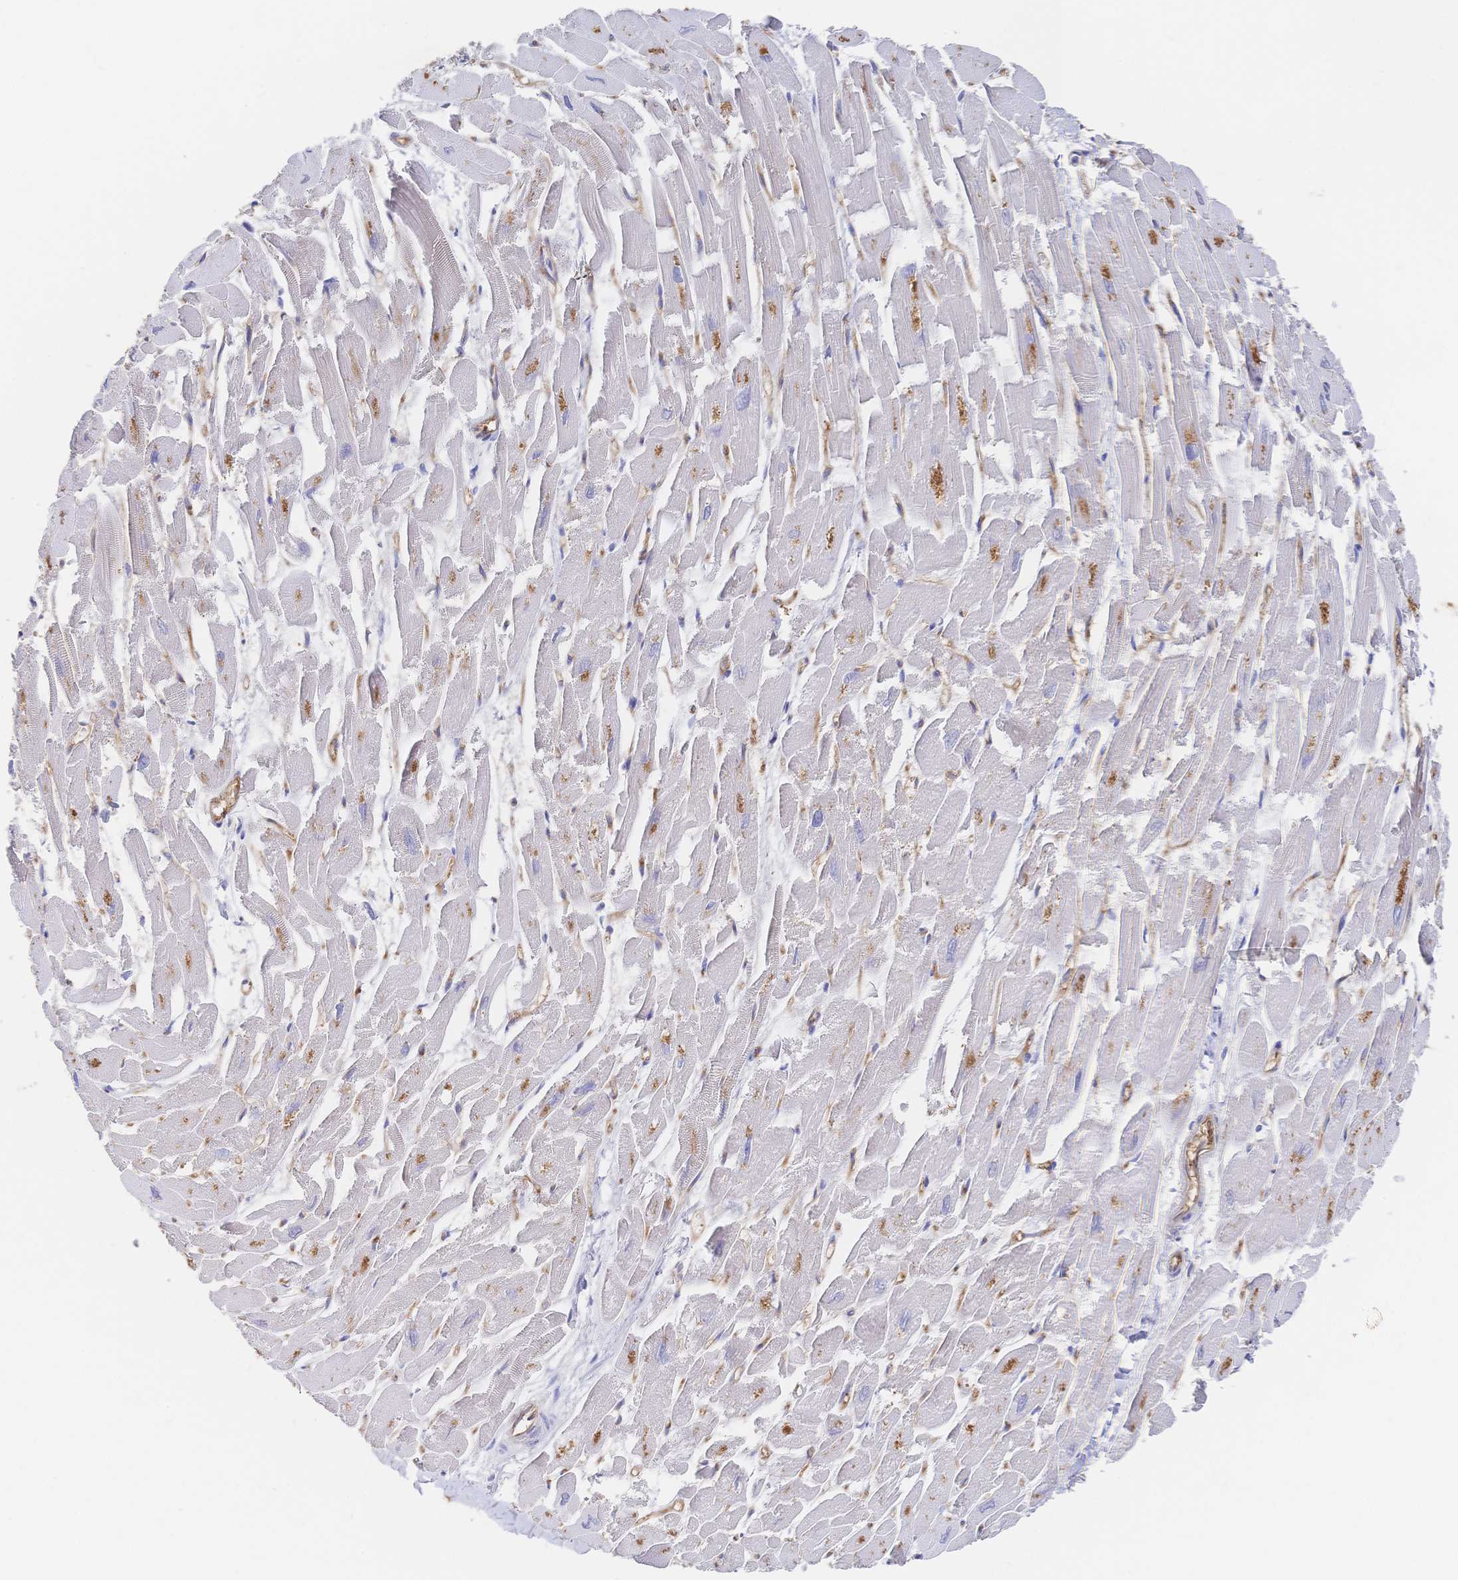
{"staining": {"intensity": "moderate", "quantity": "<25%", "location": "cytoplasmic/membranous"}, "tissue": "heart muscle", "cell_type": "Cardiomyocytes", "image_type": "normal", "snomed": [{"axis": "morphology", "description": "Normal tissue, NOS"}, {"axis": "topography", "description": "Heart"}], "caption": "Heart muscle stained for a protein shows moderate cytoplasmic/membranous positivity in cardiomyocytes. (brown staining indicates protein expression, while blue staining denotes nuclei).", "gene": "F11R", "patient": {"sex": "male", "age": 54}}